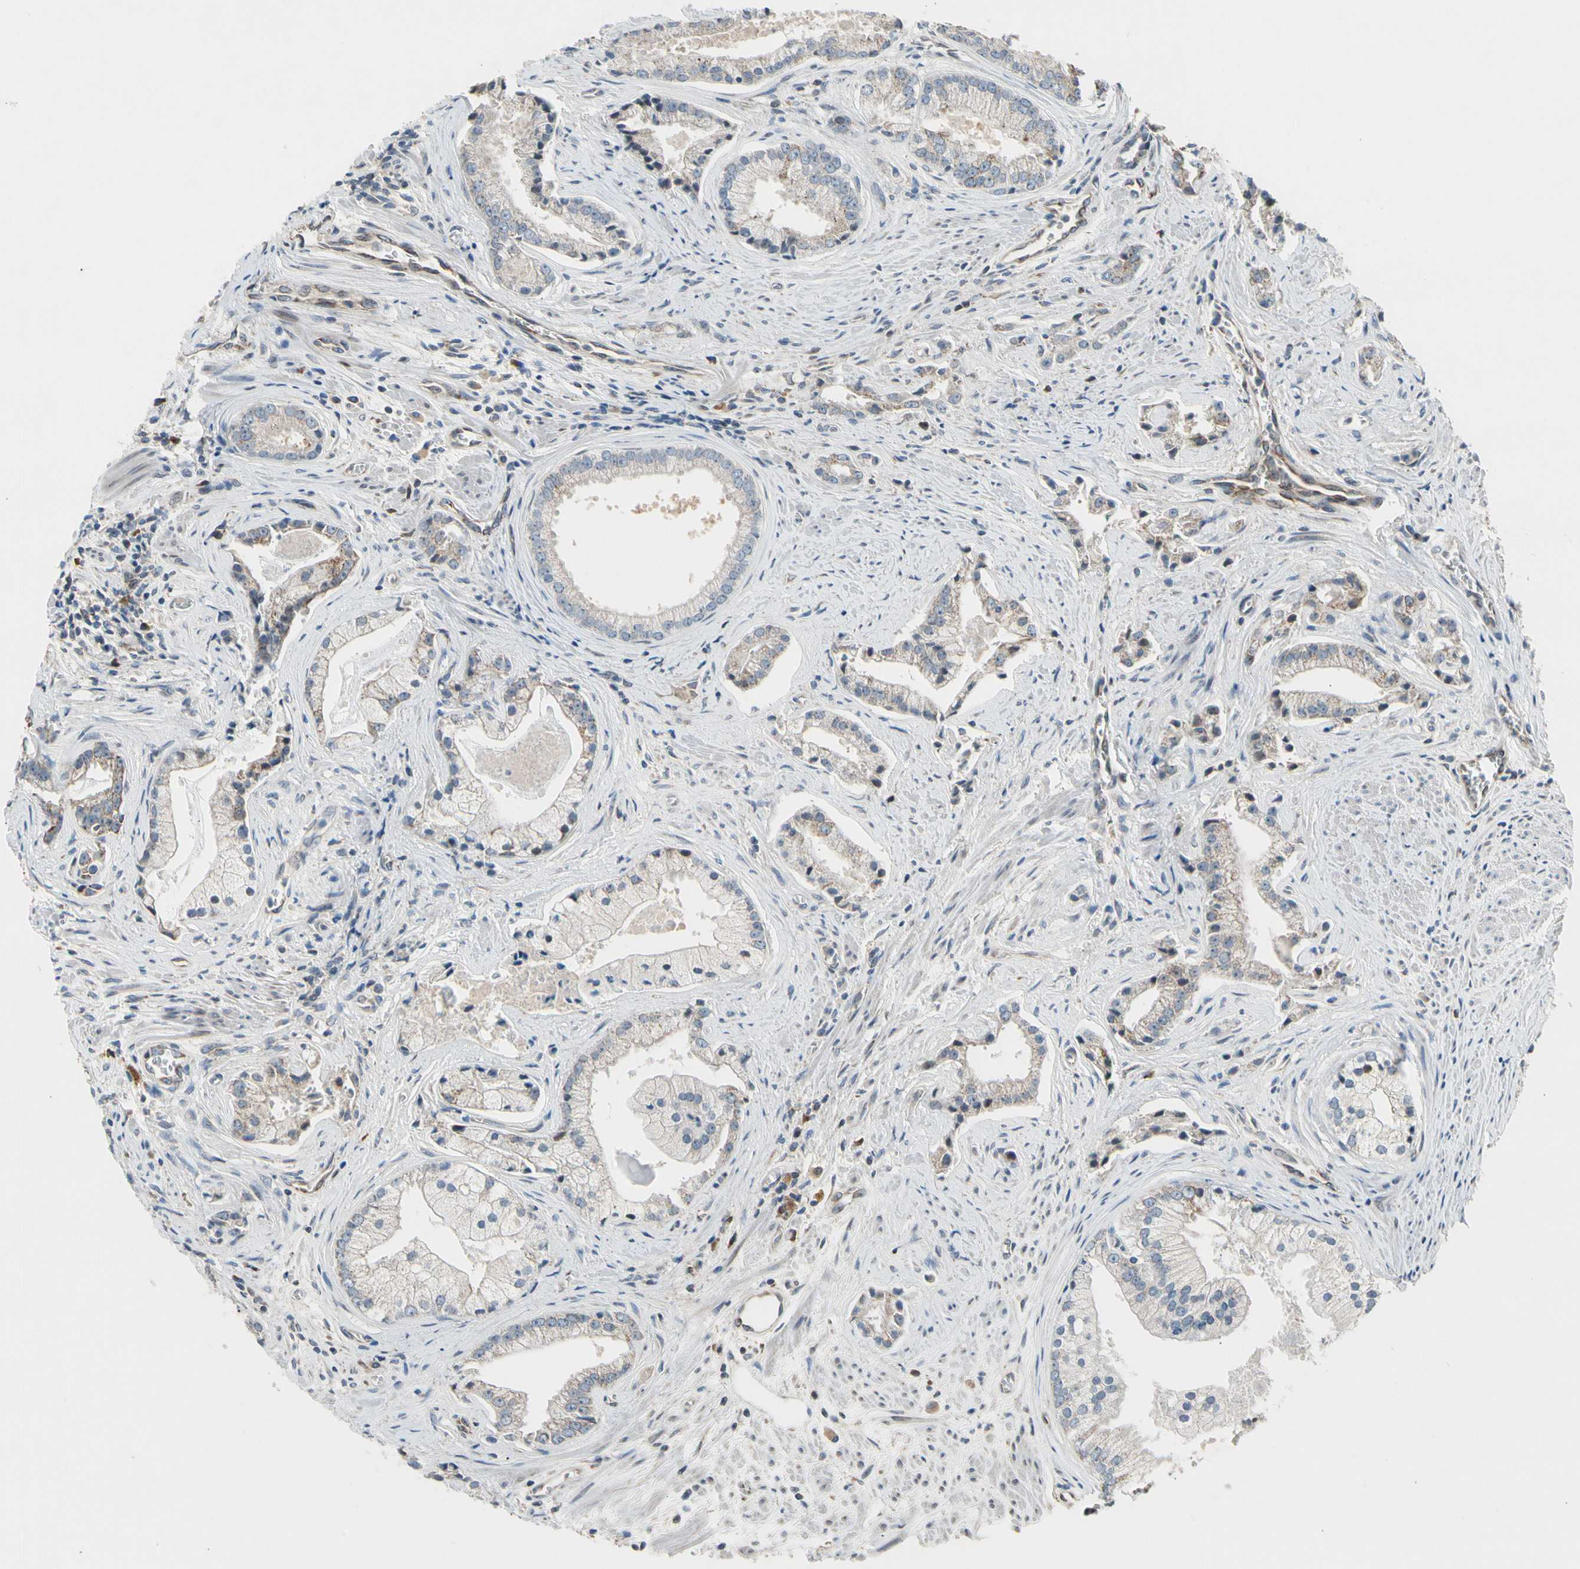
{"staining": {"intensity": "weak", "quantity": ">75%", "location": "cytoplasmic/membranous"}, "tissue": "prostate cancer", "cell_type": "Tumor cells", "image_type": "cancer", "snomed": [{"axis": "morphology", "description": "Adenocarcinoma, High grade"}, {"axis": "topography", "description": "Prostate"}], "caption": "DAB (3,3'-diaminobenzidine) immunohistochemical staining of human prostate cancer (adenocarcinoma (high-grade)) exhibits weak cytoplasmic/membranous protein positivity in approximately >75% of tumor cells. The protein is shown in brown color, while the nuclei are stained blue.", "gene": "NPHP3", "patient": {"sex": "male", "age": 67}}